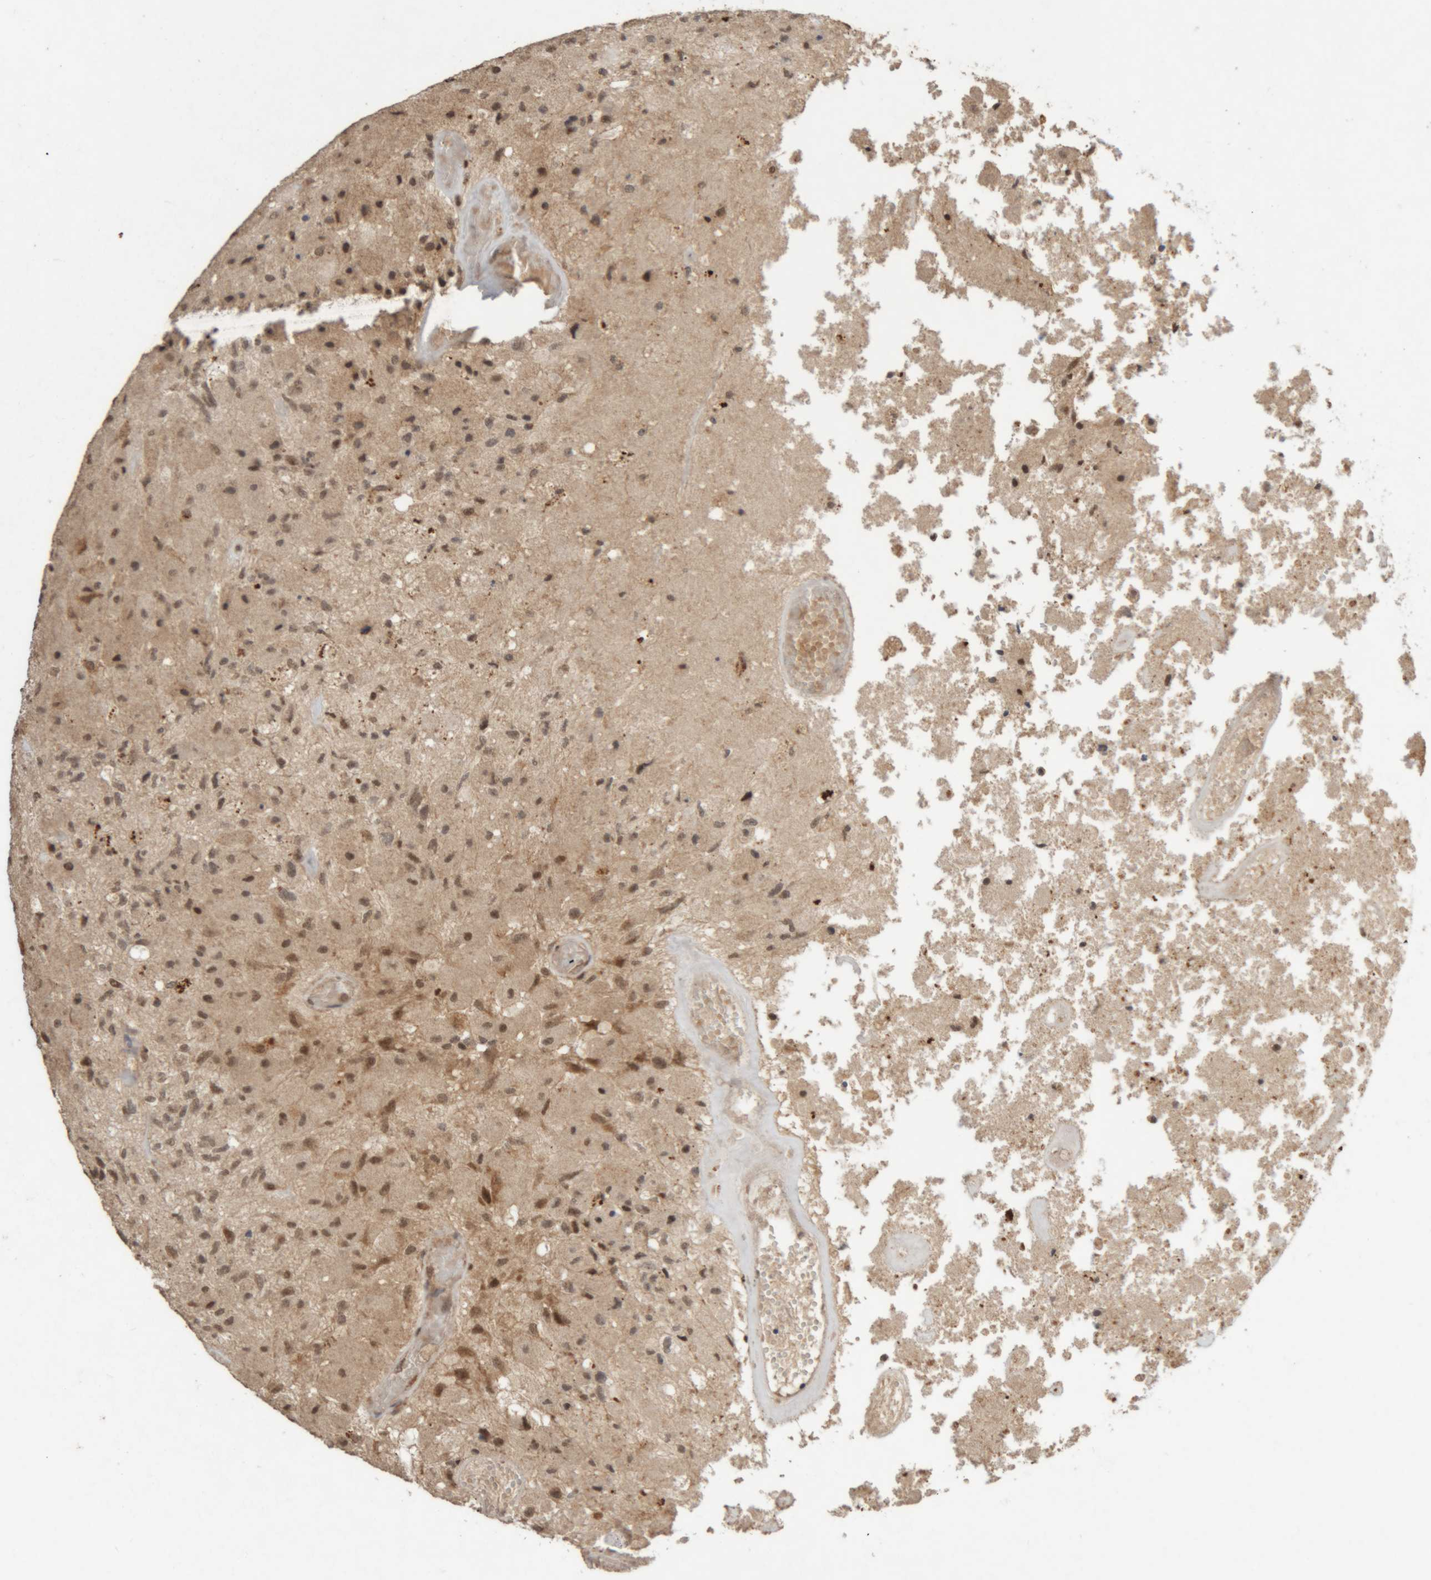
{"staining": {"intensity": "moderate", "quantity": "25%-75%", "location": "nuclear"}, "tissue": "glioma", "cell_type": "Tumor cells", "image_type": "cancer", "snomed": [{"axis": "morphology", "description": "Normal tissue, NOS"}, {"axis": "morphology", "description": "Glioma, malignant, High grade"}, {"axis": "topography", "description": "Cerebral cortex"}], "caption": "IHC histopathology image of neoplastic tissue: human glioma stained using immunohistochemistry displays medium levels of moderate protein expression localized specifically in the nuclear of tumor cells, appearing as a nuclear brown color.", "gene": "KEAP1", "patient": {"sex": "male", "age": 77}}